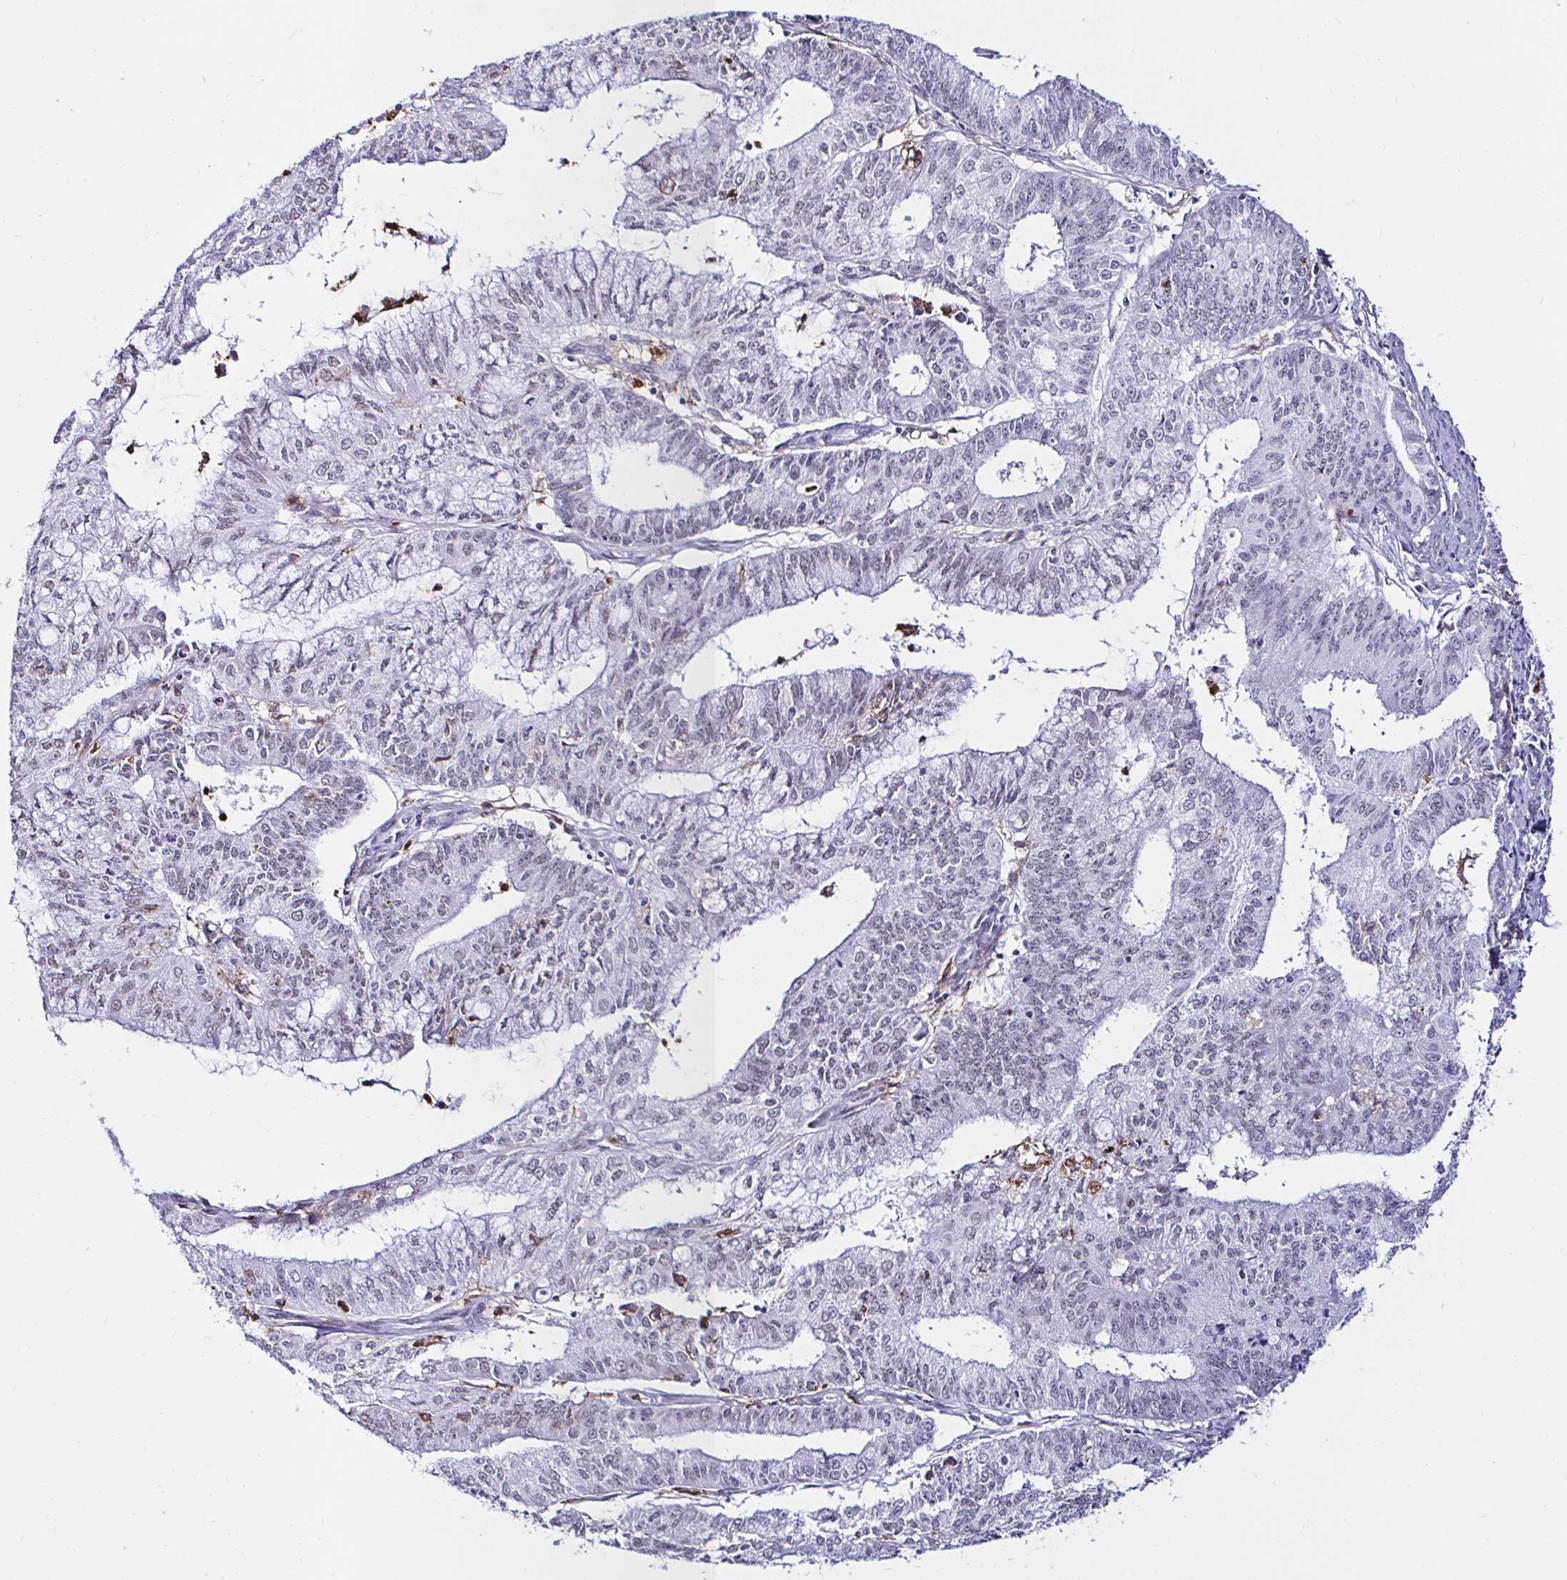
{"staining": {"intensity": "negative", "quantity": "none", "location": "none"}, "tissue": "endometrial cancer", "cell_type": "Tumor cells", "image_type": "cancer", "snomed": [{"axis": "morphology", "description": "Adenocarcinoma, NOS"}, {"axis": "topography", "description": "Endometrium"}], "caption": "Image shows no significant protein positivity in tumor cells of adenocarcinoma (endometrial). The staining was performed using DAB (3,3'-diaminobenzidine) to visualize the protein expression in brown, while the nuclei were stained in blue with hematoxylin (Magnification: 20x).", "gene": "CYBB", "patient": {"sex": "female", "age": 61}}